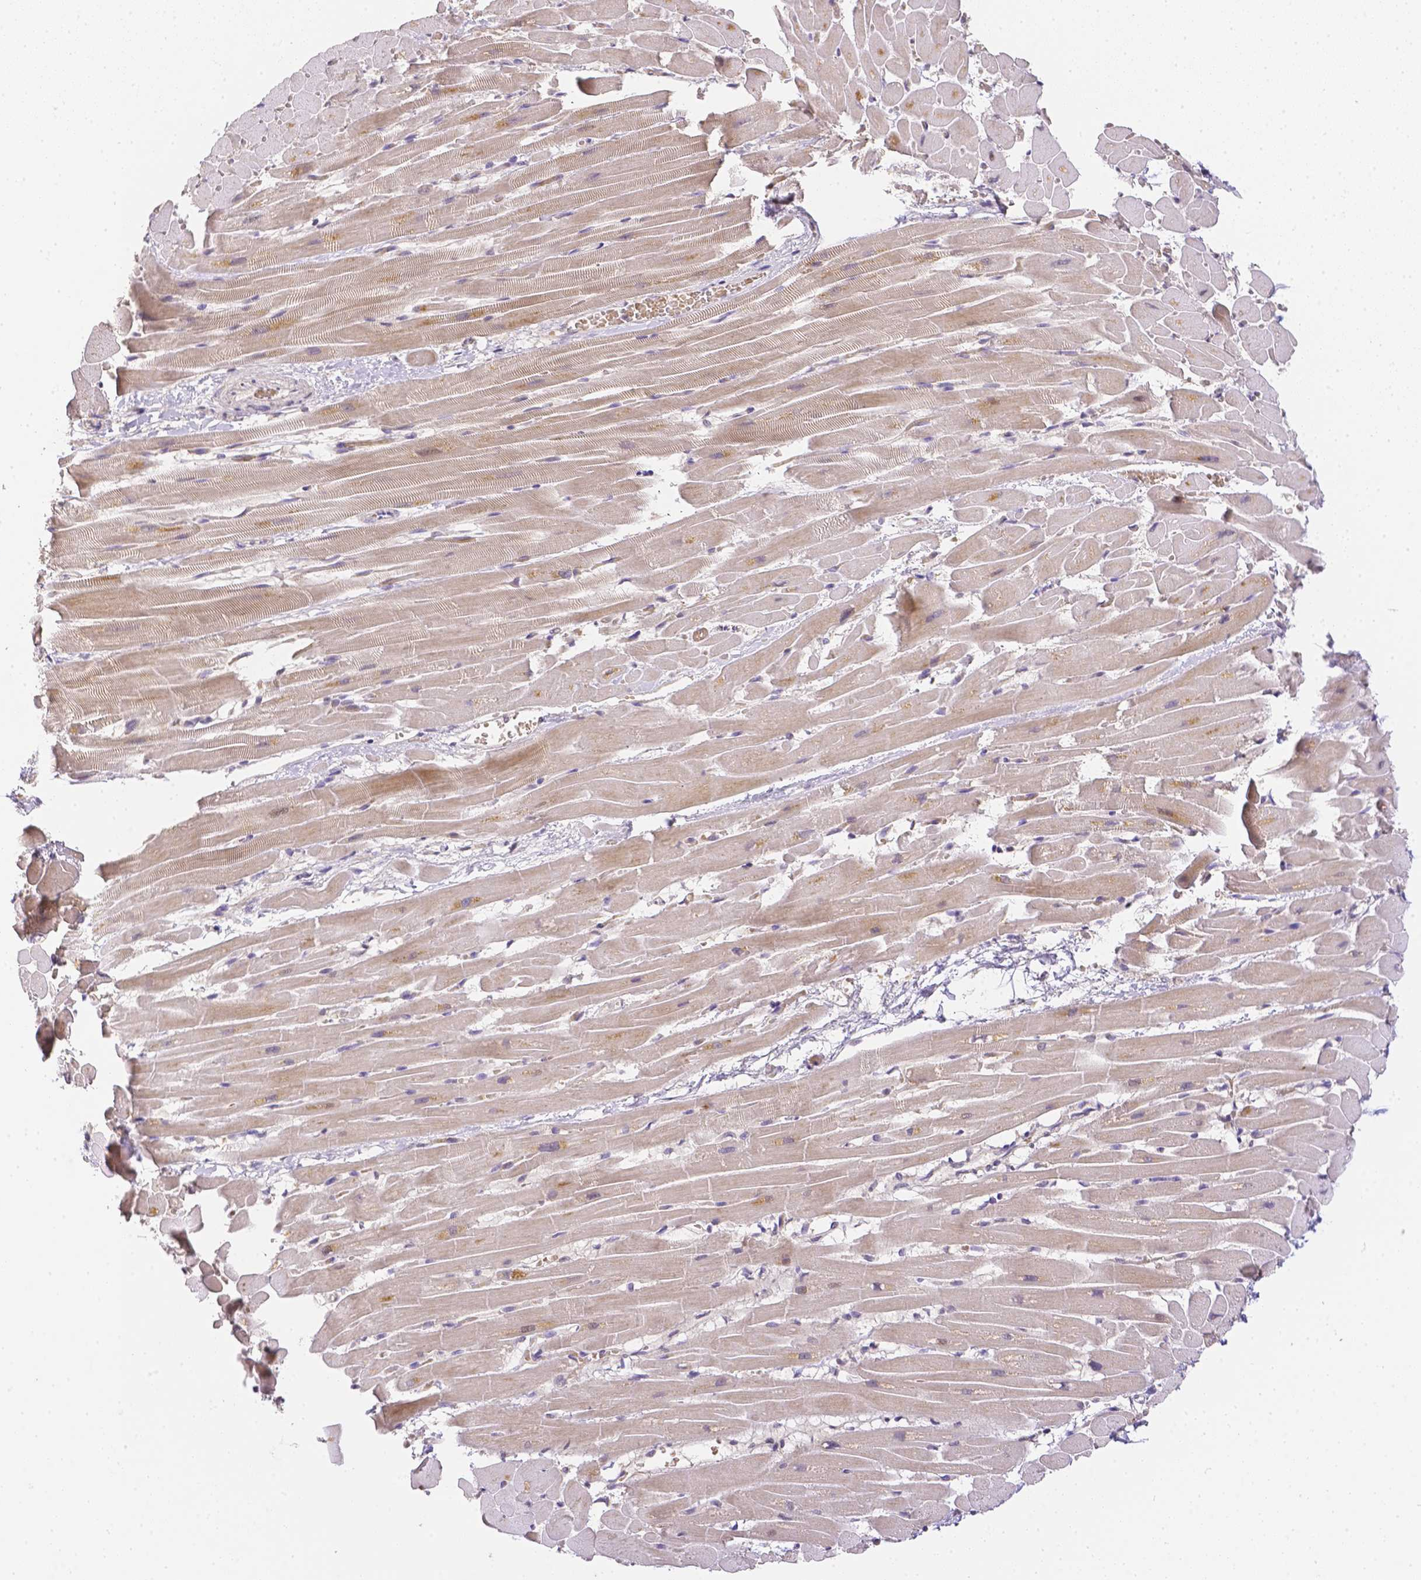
{"staining": {"intensity": "weak", "quantity": "25%-75%", "location": "cytoplasmic/membranous"}, "tissue": "heart muscle", "cell_type": "Cardiomyocytes", "image_type": "normal", "snomed": [{"axis": "morphology", "description": "Normal tissue, NOS"}, {"axis": "topography", "description": "Heart"}], "caption": "Weak cytoplasmic/membranous positivity for a protein is identified in approximately 25%-75% of cardiomyocytes of benign heart muscle using immunohistochemistry (IHC).", "gene": "ZNF280B", "patient": {"sex": "male", "age": 37}}